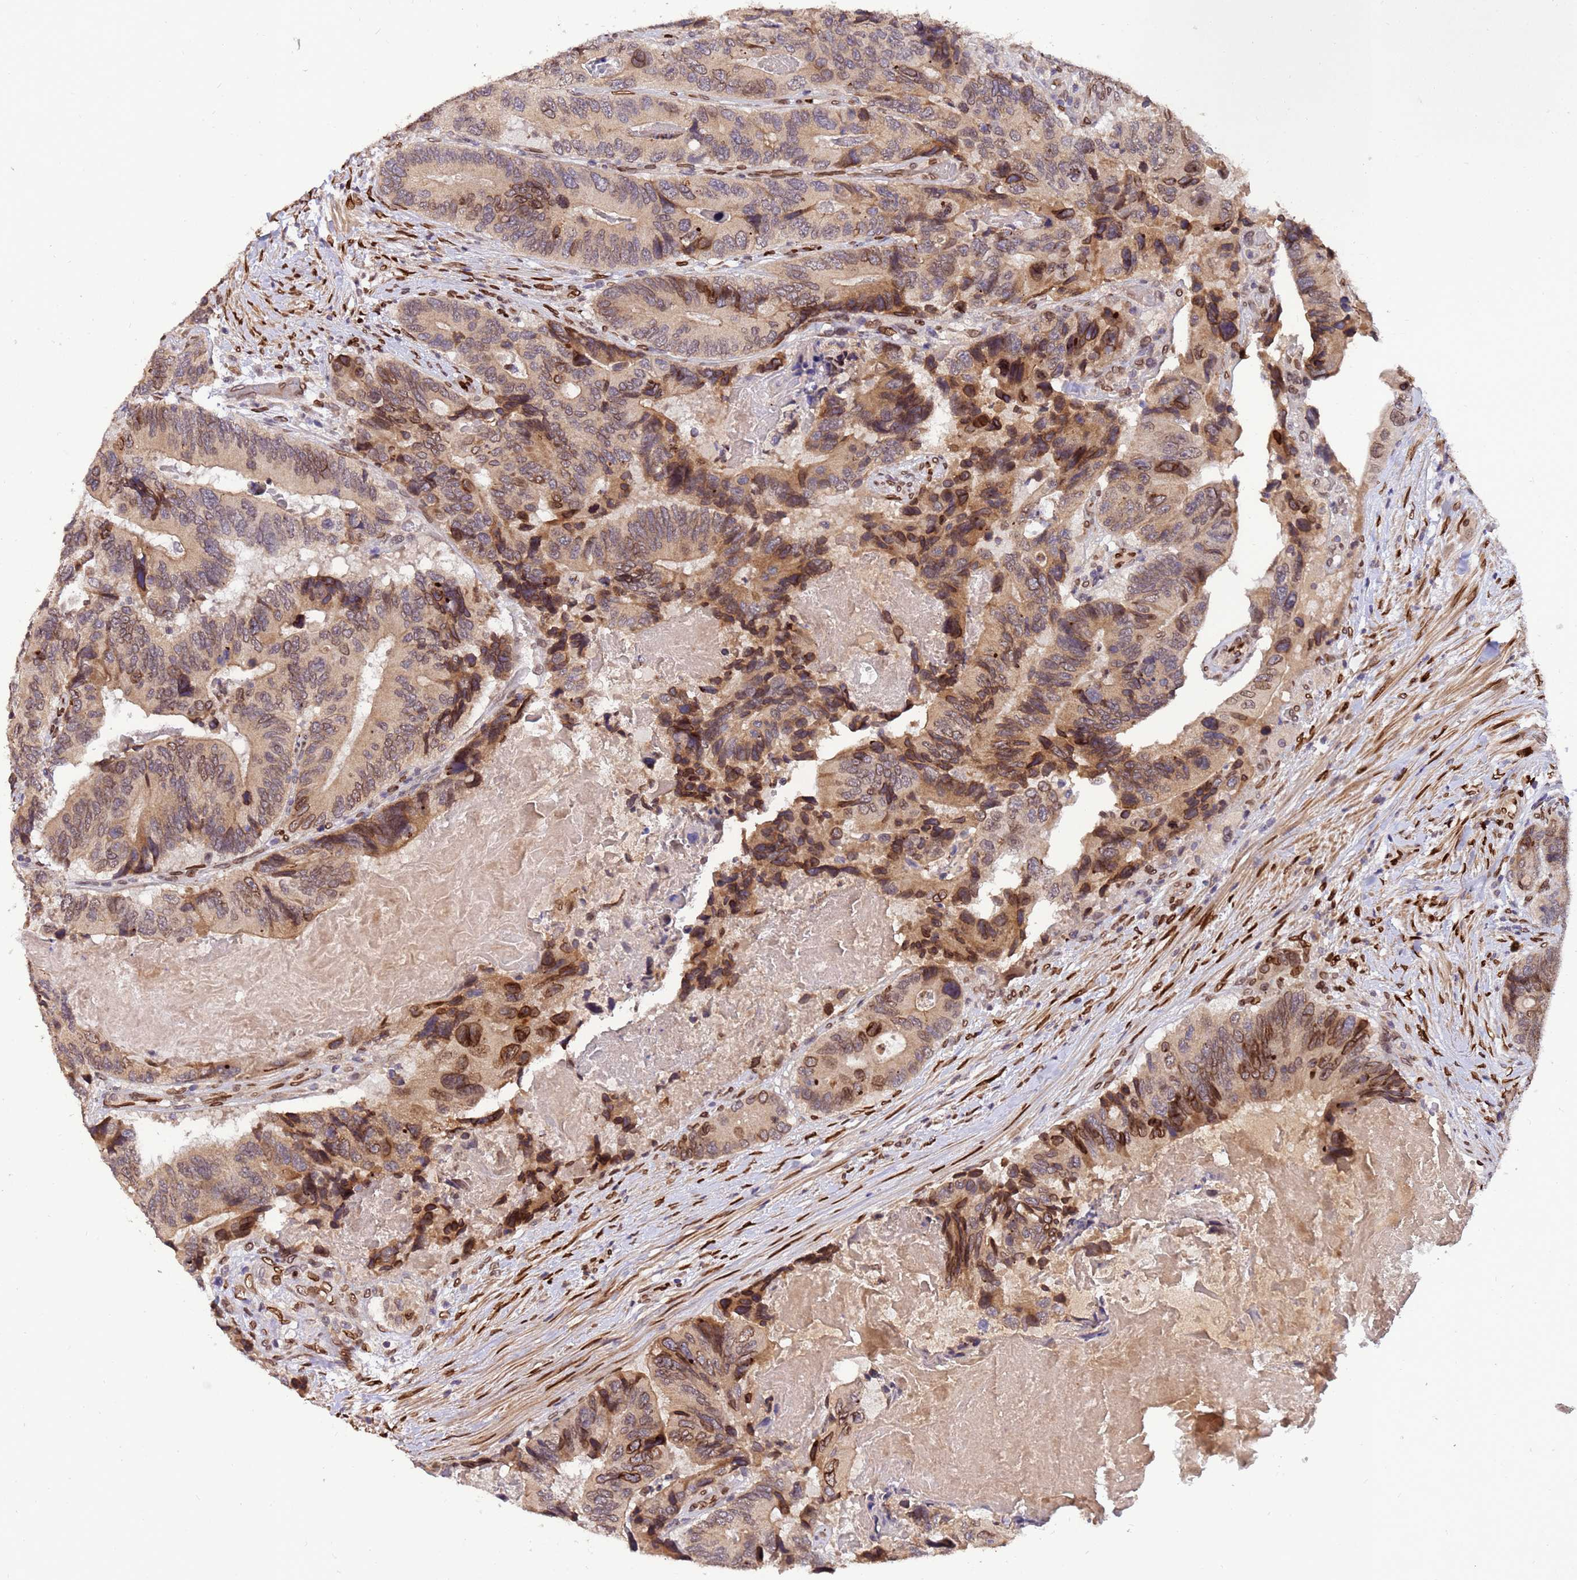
{"staining": {"intensity": "moderate", "quantity": "25%-75%", "location": "cytoplasmic/membranous,nuclear"}, "tissue": "colorectal cancer", "cell_type": "Tumor cells", "image_type": "cancer", "snomed": [{"axis": "morphology", "description": "Adenocarcinoma, NOS"}, {"axis": "topography", "description": "Colon"}], "caption": "Moderate cytoplasmic/membranous and nuclear expression is identified in about 25%-75% of tumor cells in colorectal cancer (adenocarcinoma).", "gene": "GPR135", "patient": {"sex": "male", "age": 84}}